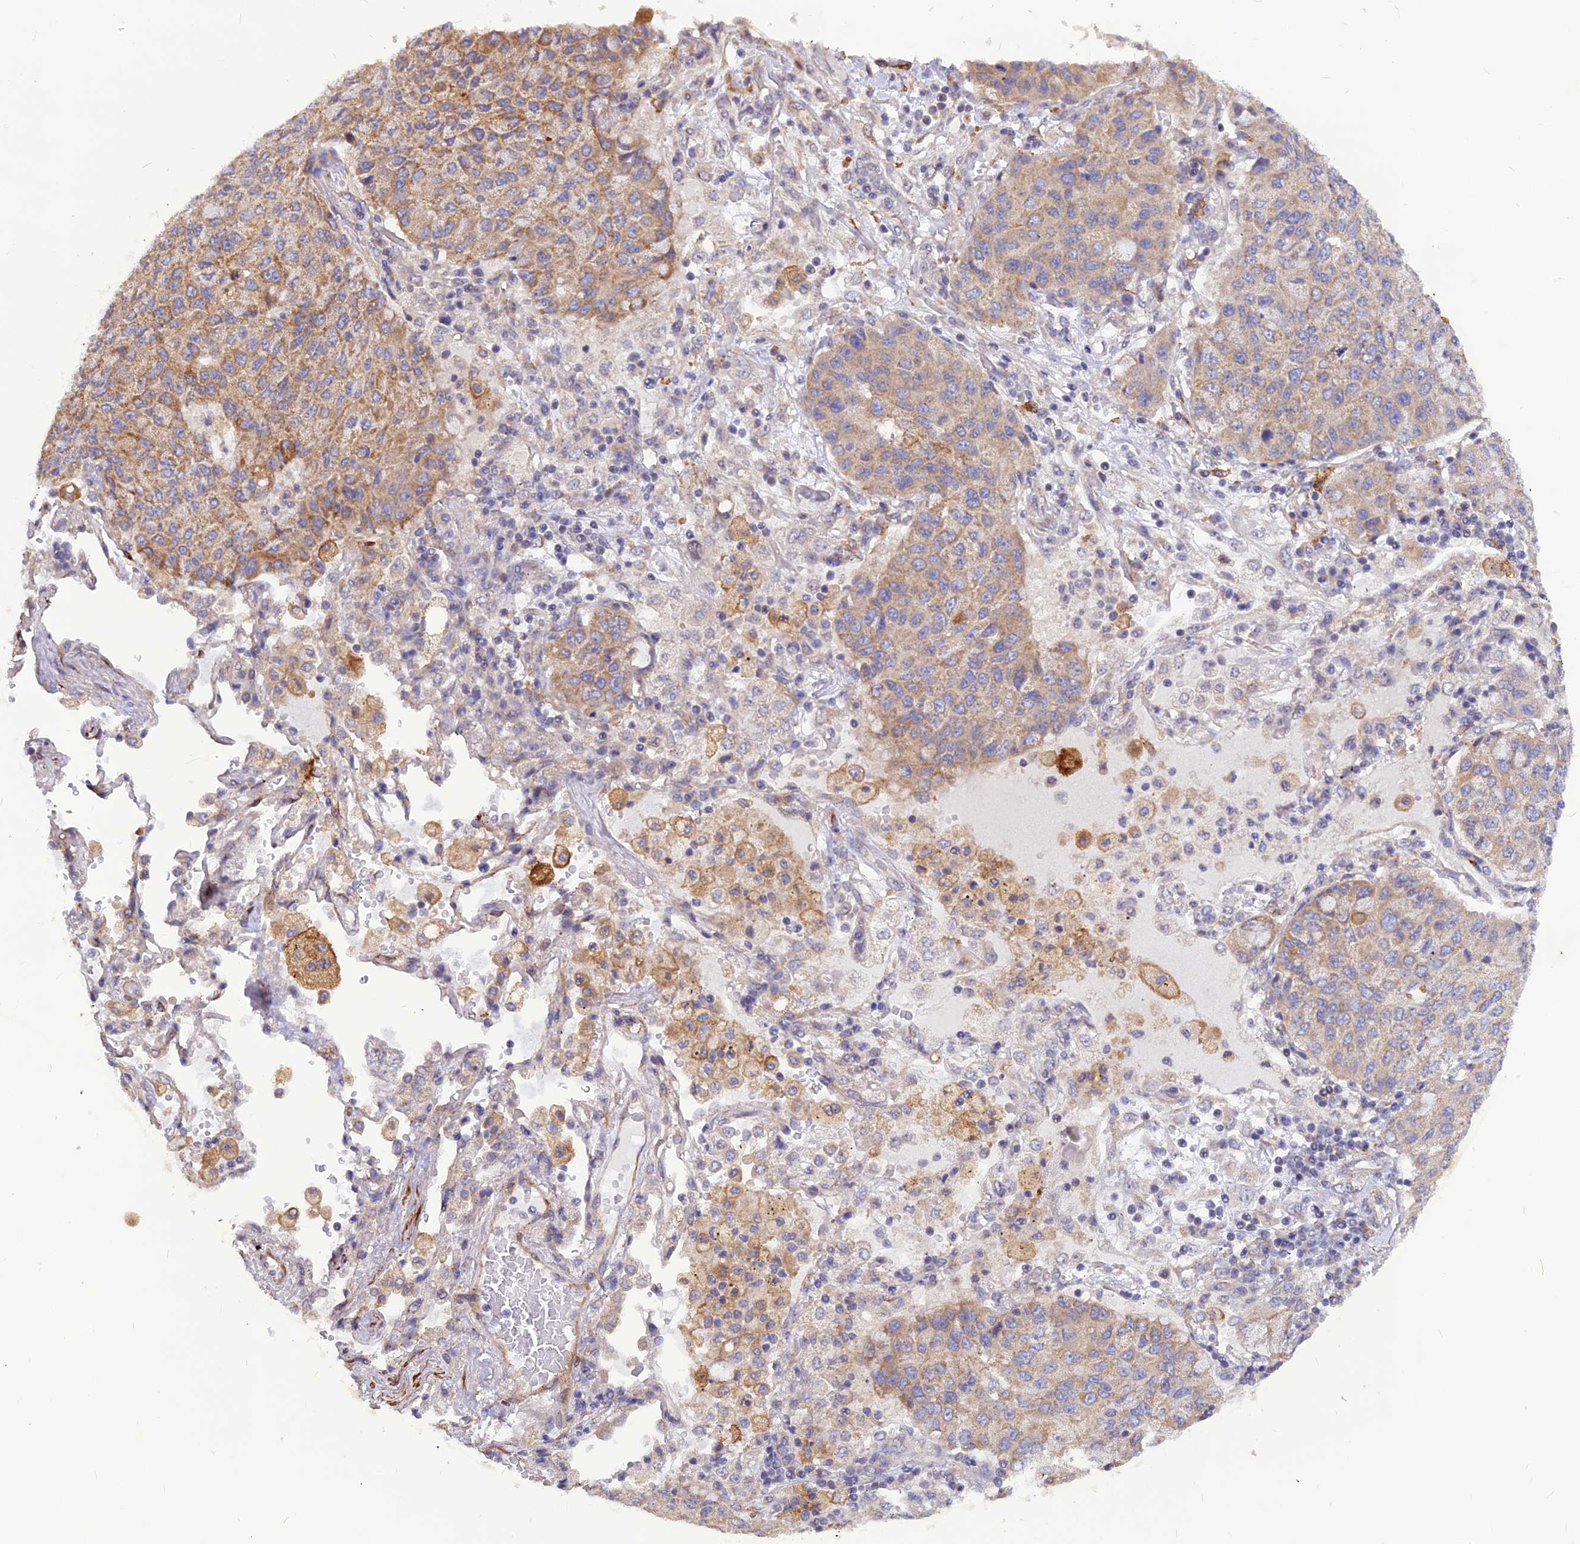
{"staining": {"intensity": "moderate", "quantity": "<25%", "location": "cytoplasmic/membranous"}, "tissue": "lung cancer", "cell_type": "Tumor cells", "image_type": "cancer", "snomed": [{"axis": "morphology", "description": "Squamous cell carcinoma, NOS"}, {"axis": "topography", "description": "Lung"}], "caption": "Tumor cells show moderate cytoplasmic/membranous staining in approximately <25% of cells in lung cancer.", "gene": "LEKR1", "patient": {"sex": "male", "age": 74}}